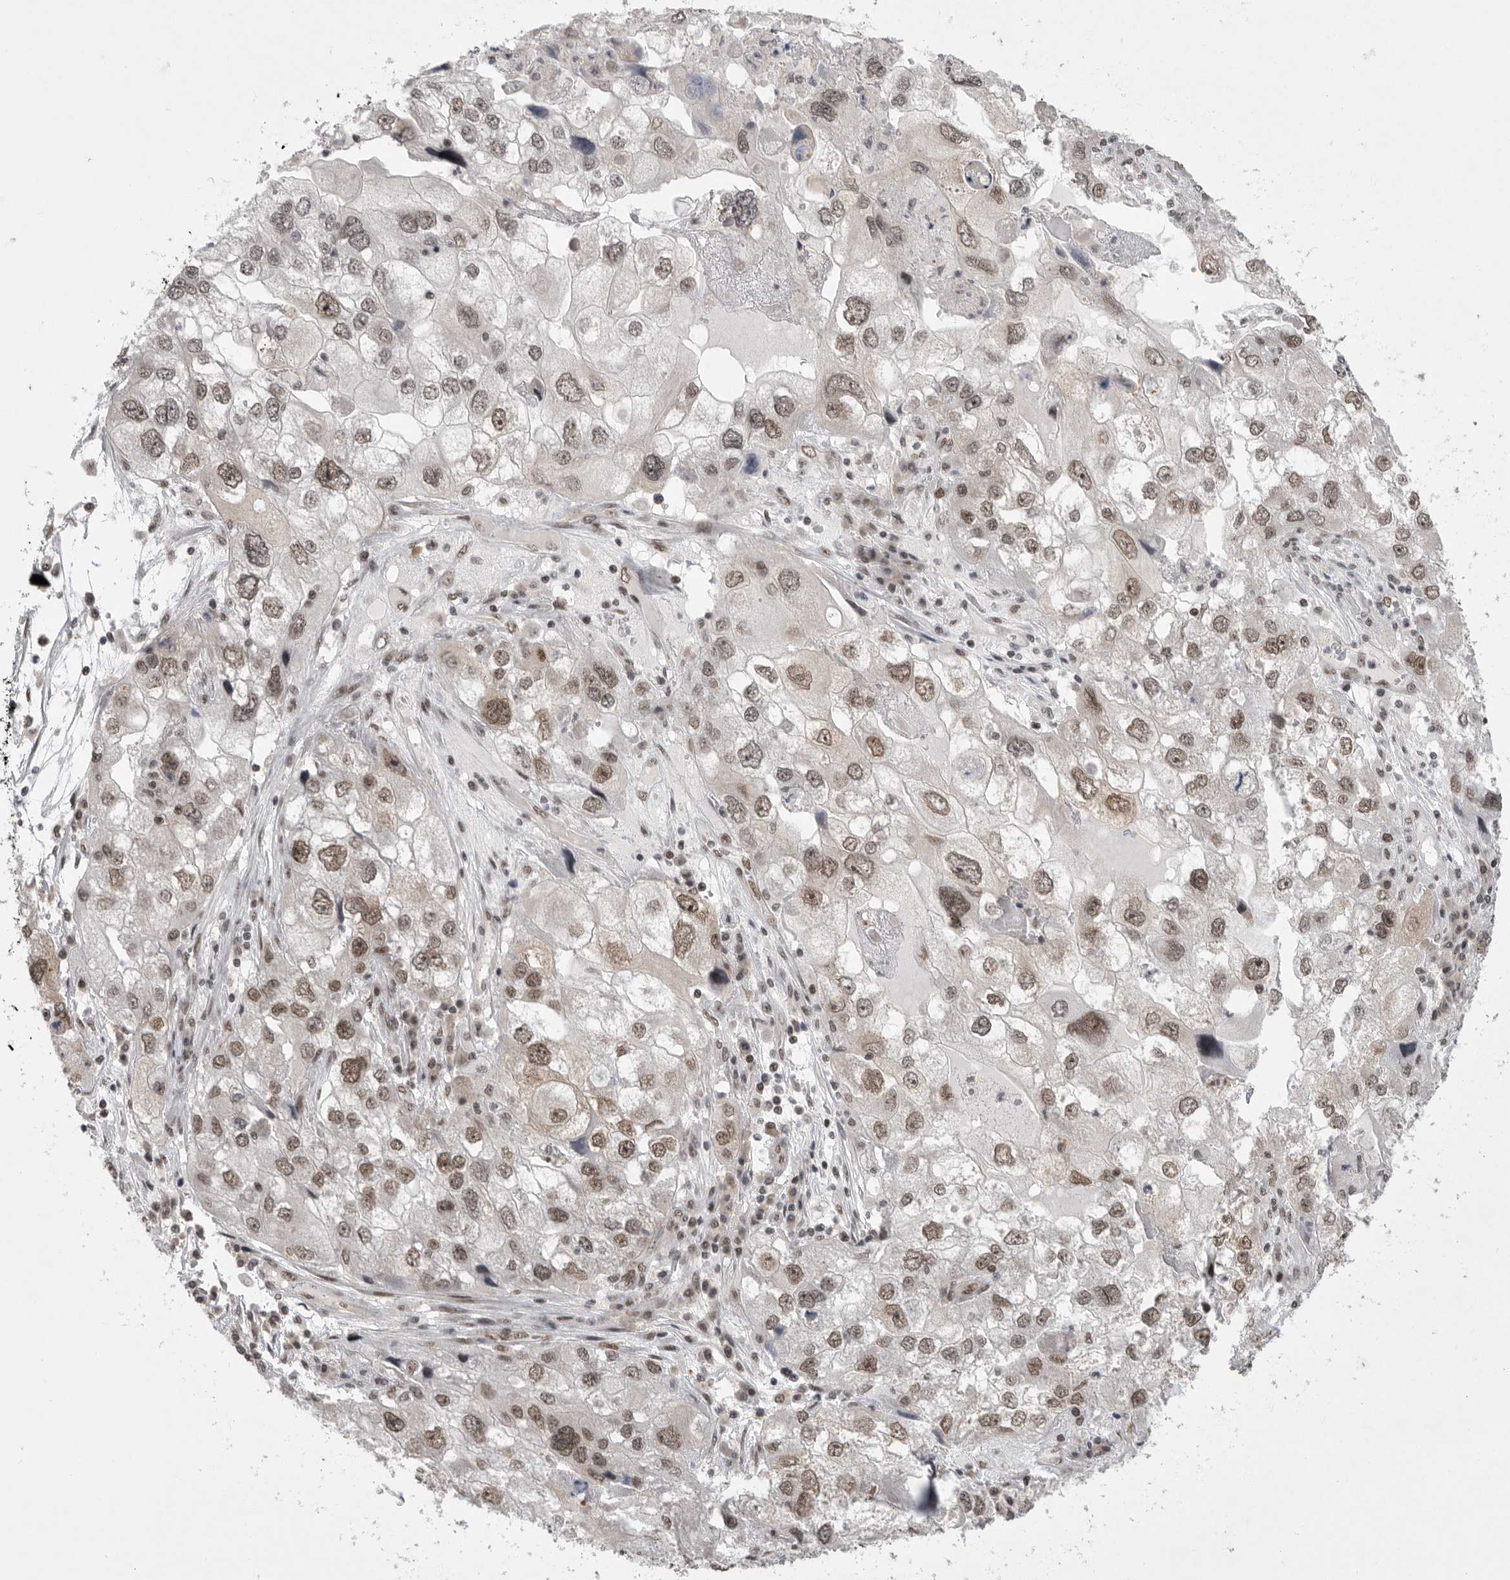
{"staining": {"intensity": "weak", "quantity": "25%-75%", "location": "nuclear"}, "tissue": "endometrial cancer", "cell_type": "Tumor cells", "image_type": "cancer", "snomed": [{"axis": "morphology", "description": "Adenocarcinoma, NOS"}, {"axis": "topography", "description": "Endometrium"}], "caption": "High-power microscopy captured an immunohistochemistry (IHC) photomicrograph of endometrial adenocarcinoma, revealing weak nuclear staining in approximately 25%-75% of tumor cells. (IHC, brightfield microscopy, high magnification).", "gene": "ZNF830", "patient": {"sex": "female", "age": 49}}